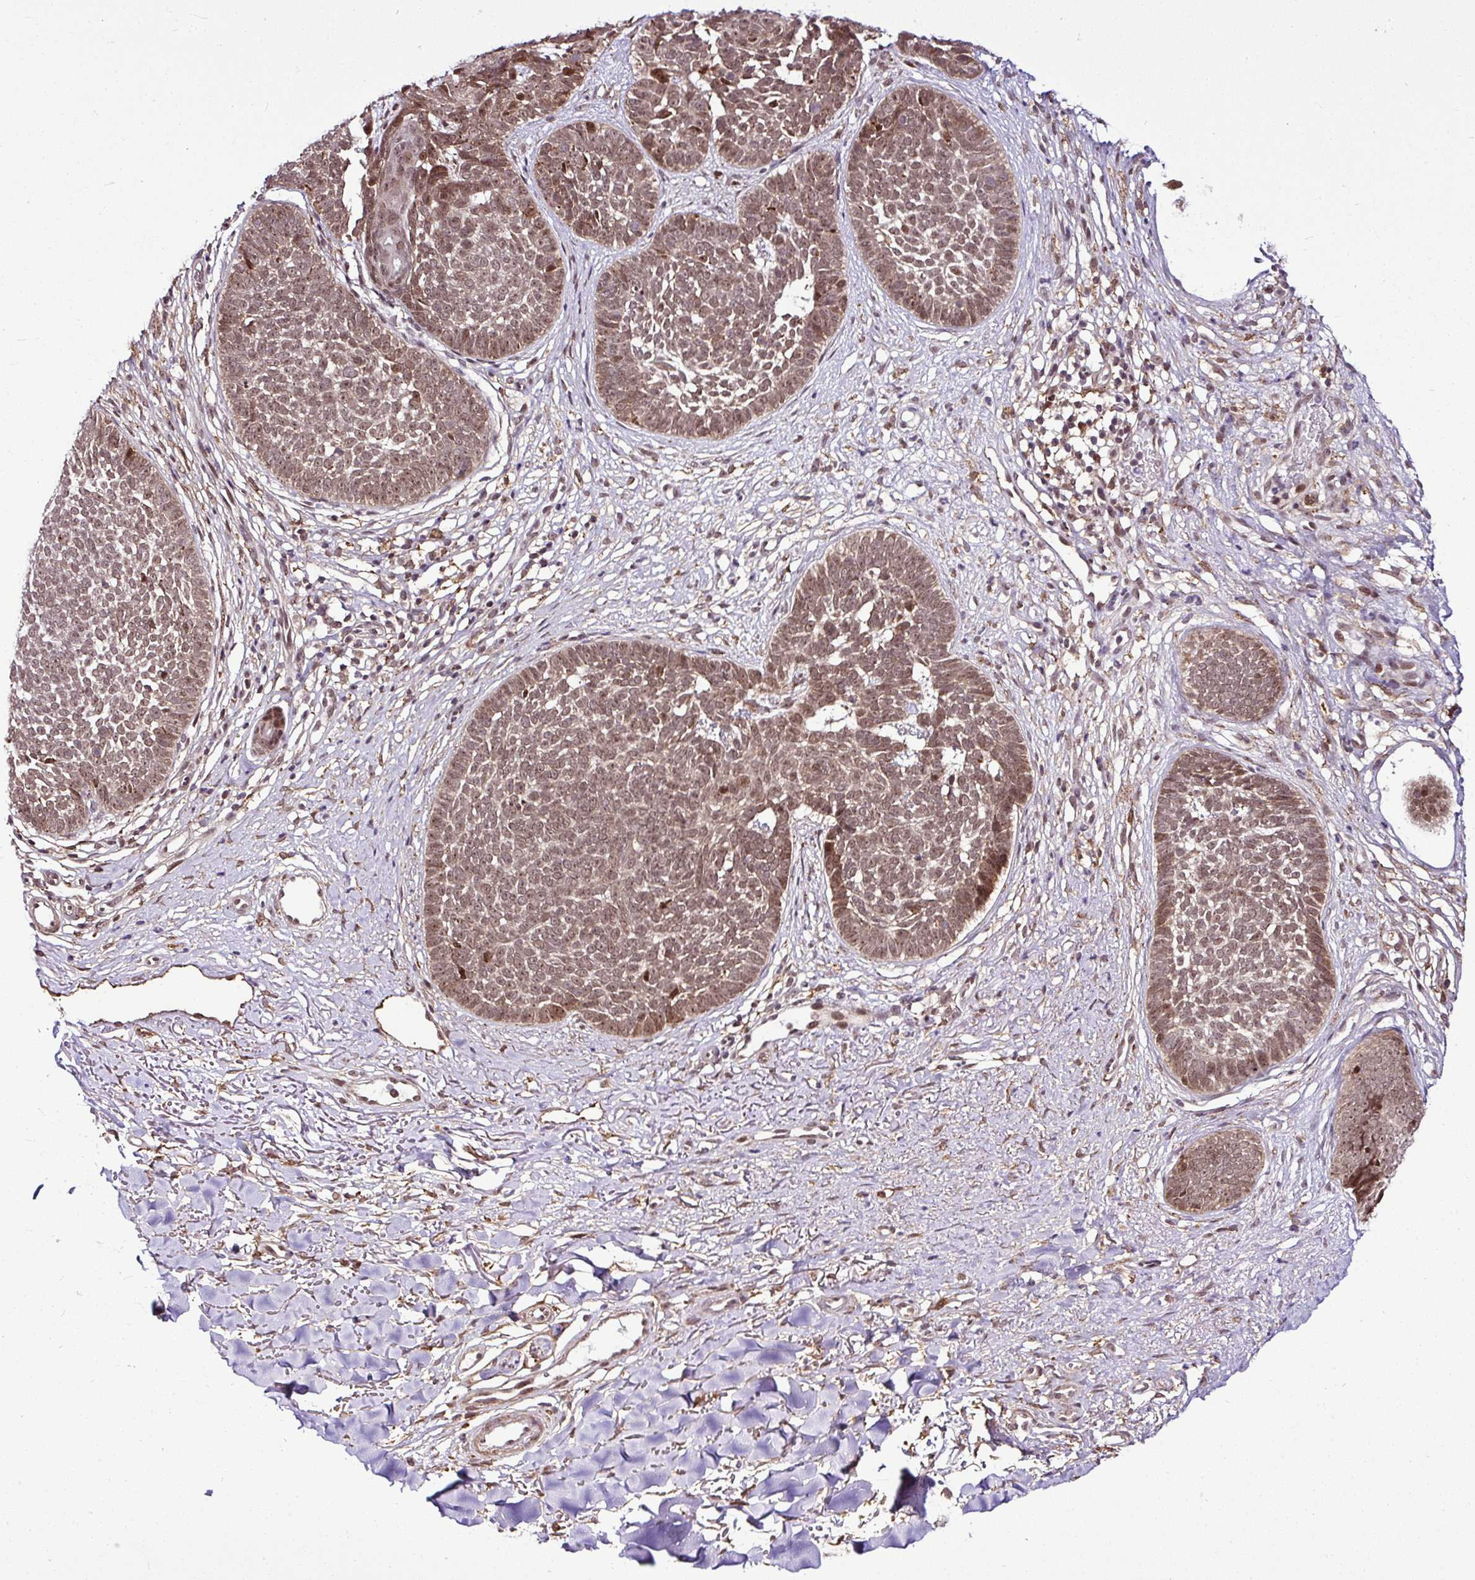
{"staining": {"intensity": "moderate", "quantity": ">75%", "location": "cytoplasmic/membranous,nuclear"}, "tissue": "skin cancer", "cell_type": "Tumor cells", "image_type": "cancer", "snomed": [{"axis": "morphology", "description": "Basal cell carcinoma"}, {"axis": "topography", "description": "Skin"}, {"axis": "topography", "description": "Skin of neck"}, {"axis": "topography", "description": "Skin of shoulder"}, {"axis": "topography", "description": "Skin of back"}], "caption": "Immunohistochemical staining of human basal cell carcinoma (skin) demonstrates medium levels of moderate cytoplasmic/membranous and nuclear protein positivity in about >75% of tumor cells.", "gene": "FAM153A", "patient": {"sex": "male", "age": 80}}